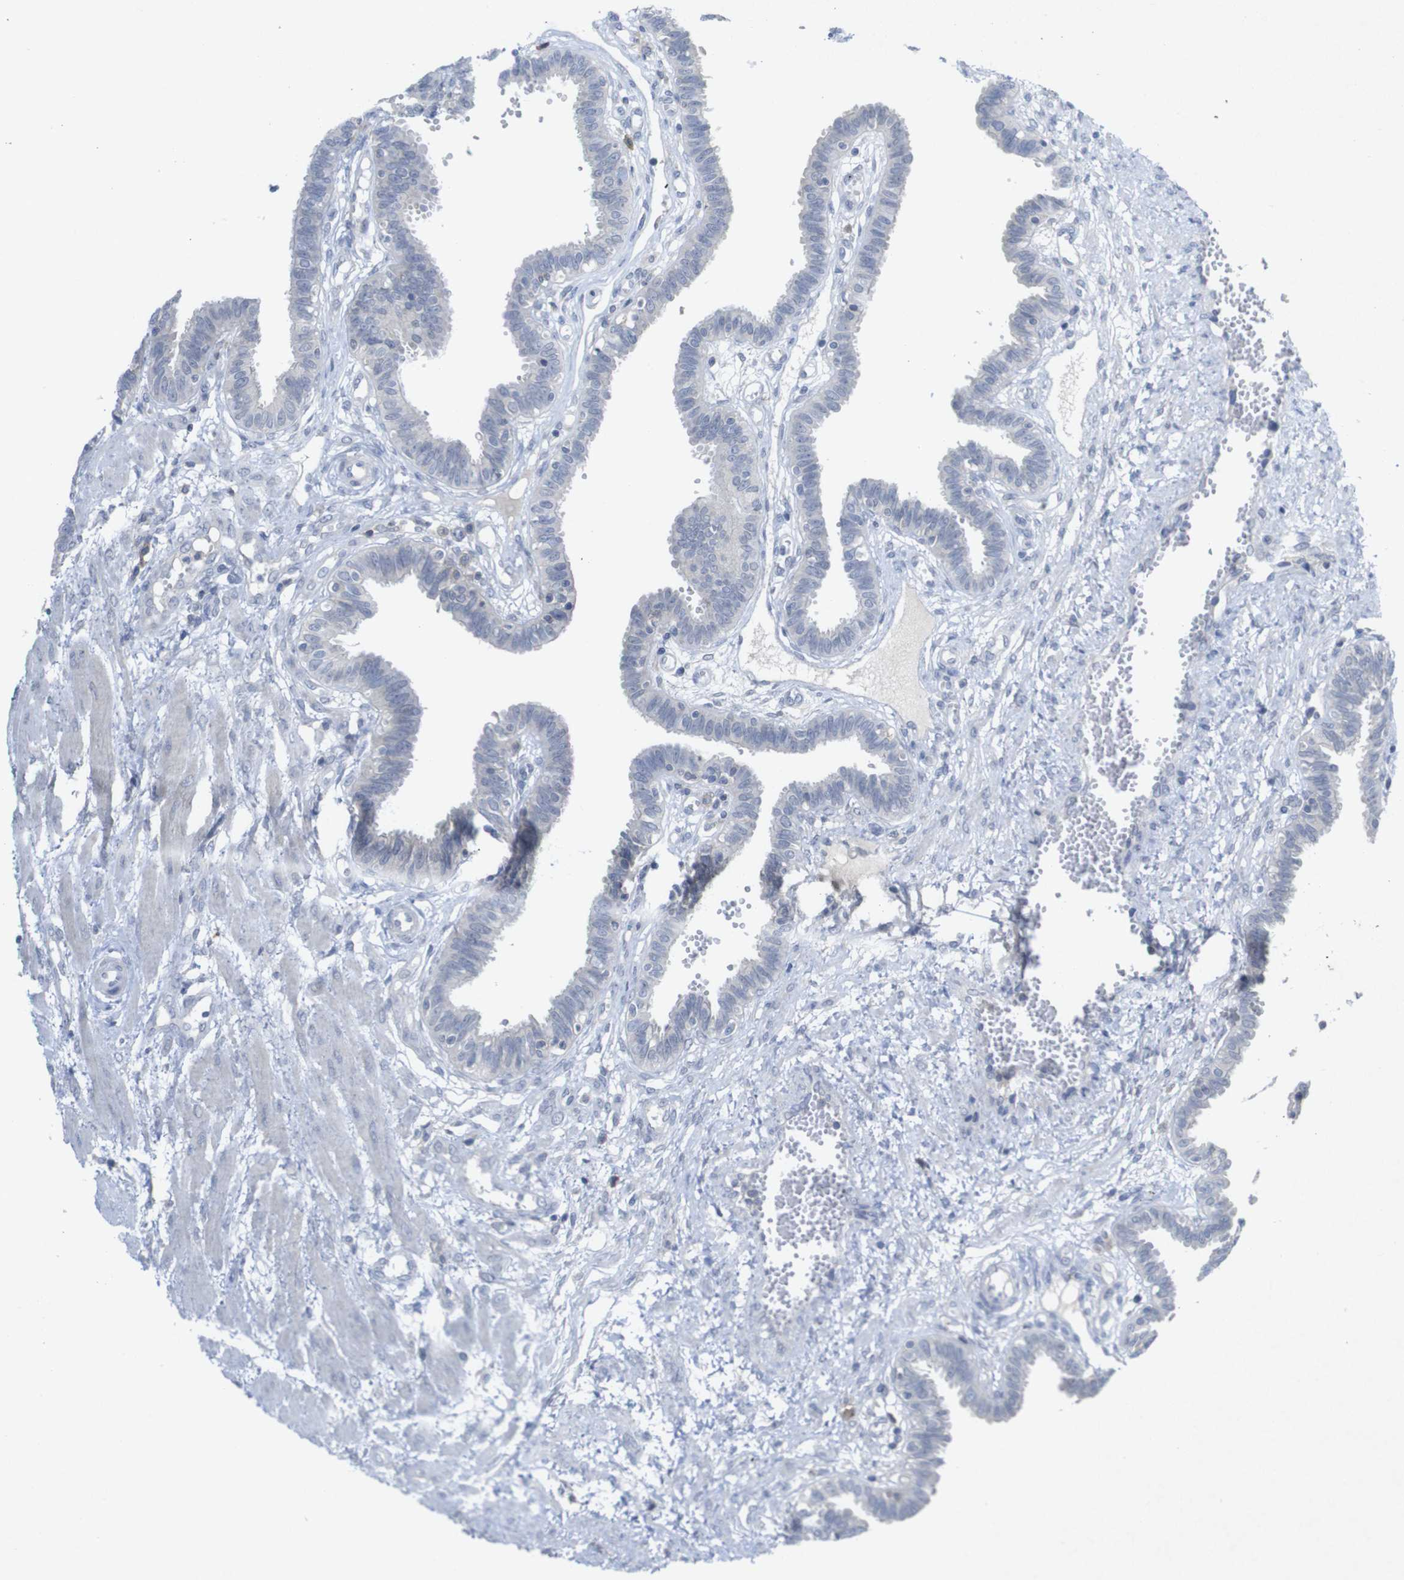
{"staining": {"intensity": "negative", "quantity": "none", "location": "none"}, "tissue": "fallopian tube", "cell_type": "Glandular cells", "image_type": "normal", "snomed": [{"axis": "morphology", "description": "Normal tissue, NOS"}, {"axis": "topography", "description": "Fallopian tube"}], "caption": "Immunohistochemistry (IHC) micrograph of benign fallopian tube: human fallopian tube stained with DAB (3,3'-diaminobenzidine) demonstrates no significant protein staining in glandular cells. (DAB (3,3'-diaminobenzidine) IHC with hematoxylin counter stain).", "gene": "SLAMF7", "patient": {"sex": "female", "age": 32}}